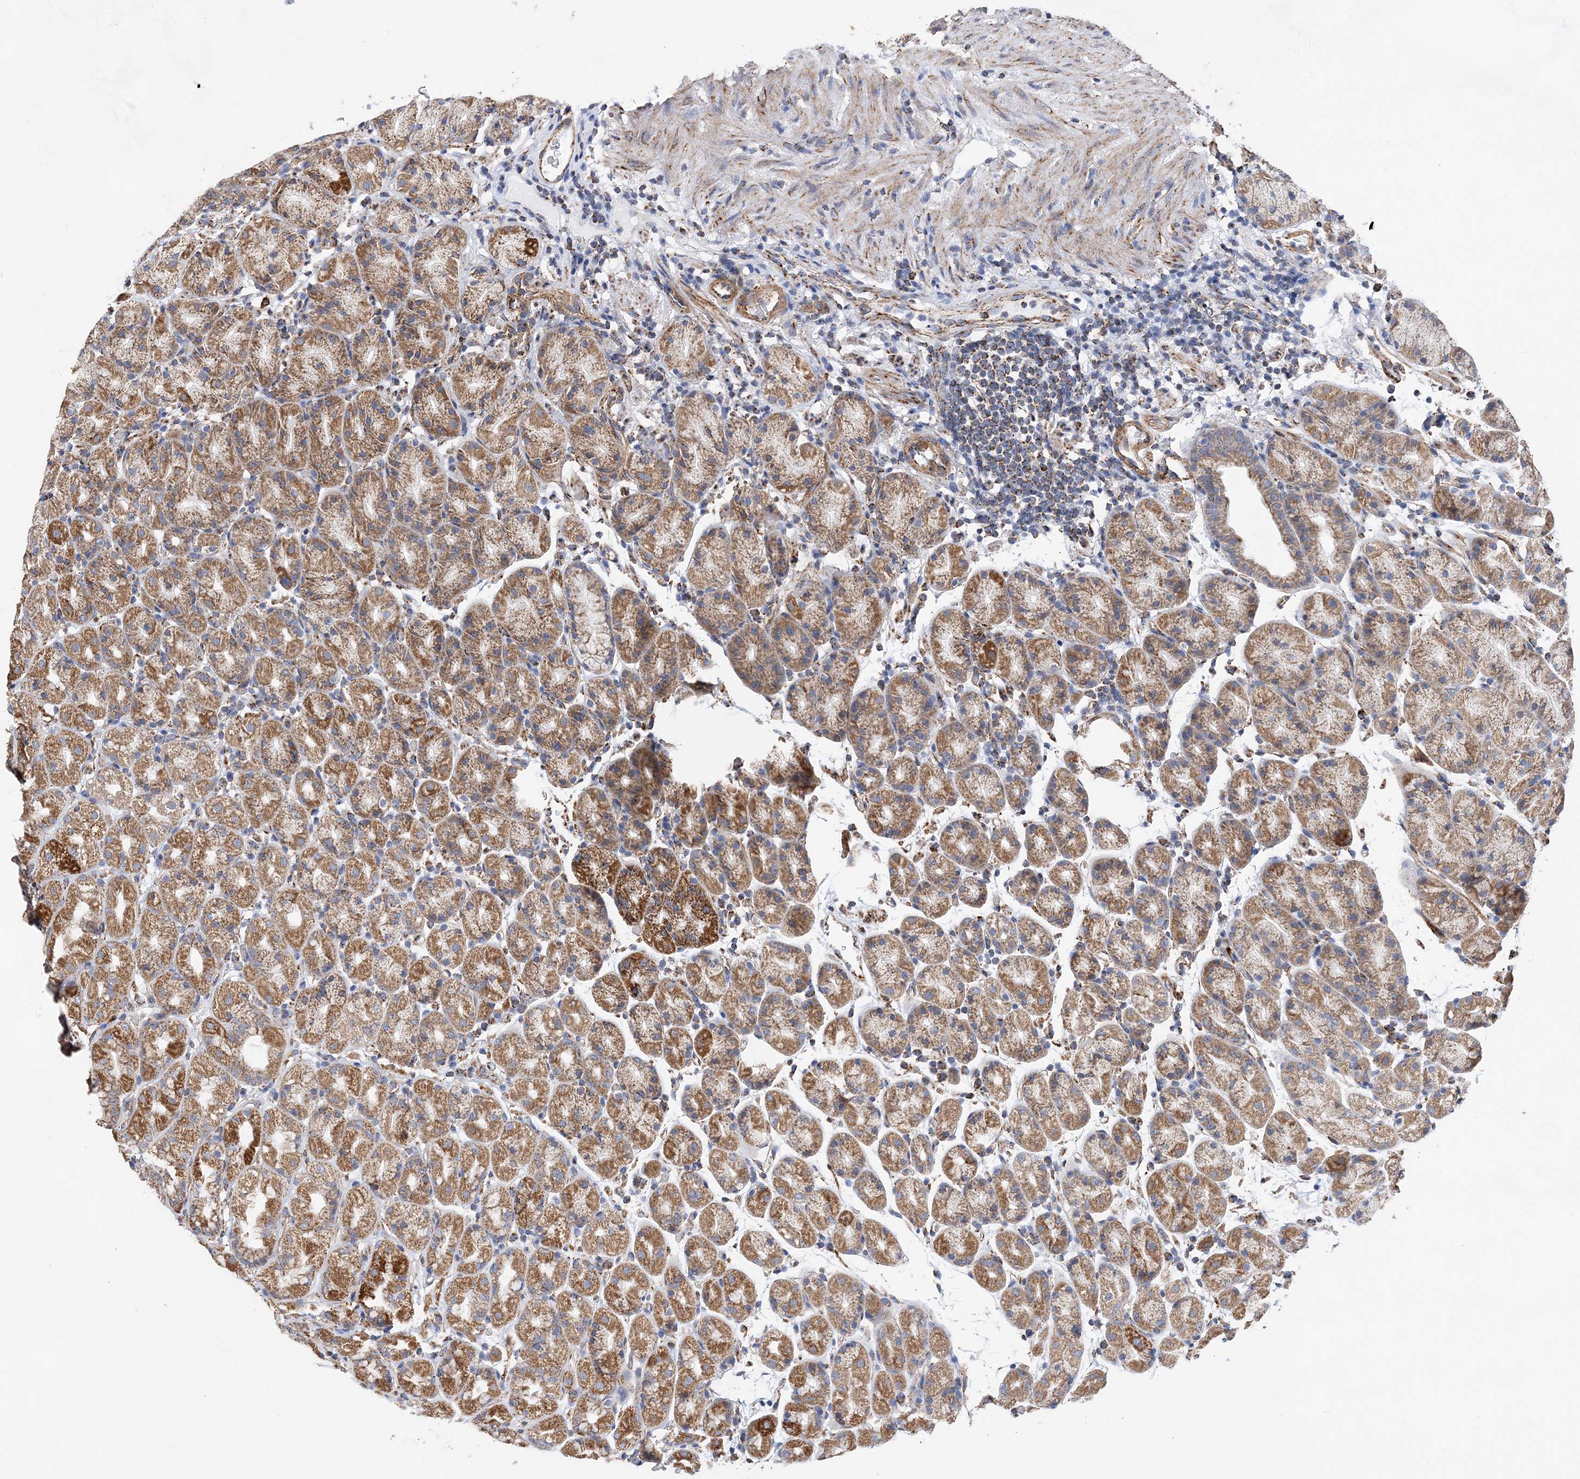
{"staining": {"intensity": "strong", "quantity": ">75%", "location": "cytoplasmic/membranous"}, "tissue": "stomach", "cell_type": "Glandular cells", "image_type": "normal", "snomed": [{"axis": "morphology", "description": "Normal tissue, NOS"}, {"axis": "topography", "description": "Stomach, upper"}], "caption": "High-power microscopy captured an immunohistochemistry (IHC) micrograph of normal stomach, revealing strong cytoplasmic/membranous expression in about >75% of glandular cells.", "gene": "ACOT9", "patient": {"sex": "male", "age": 68}}